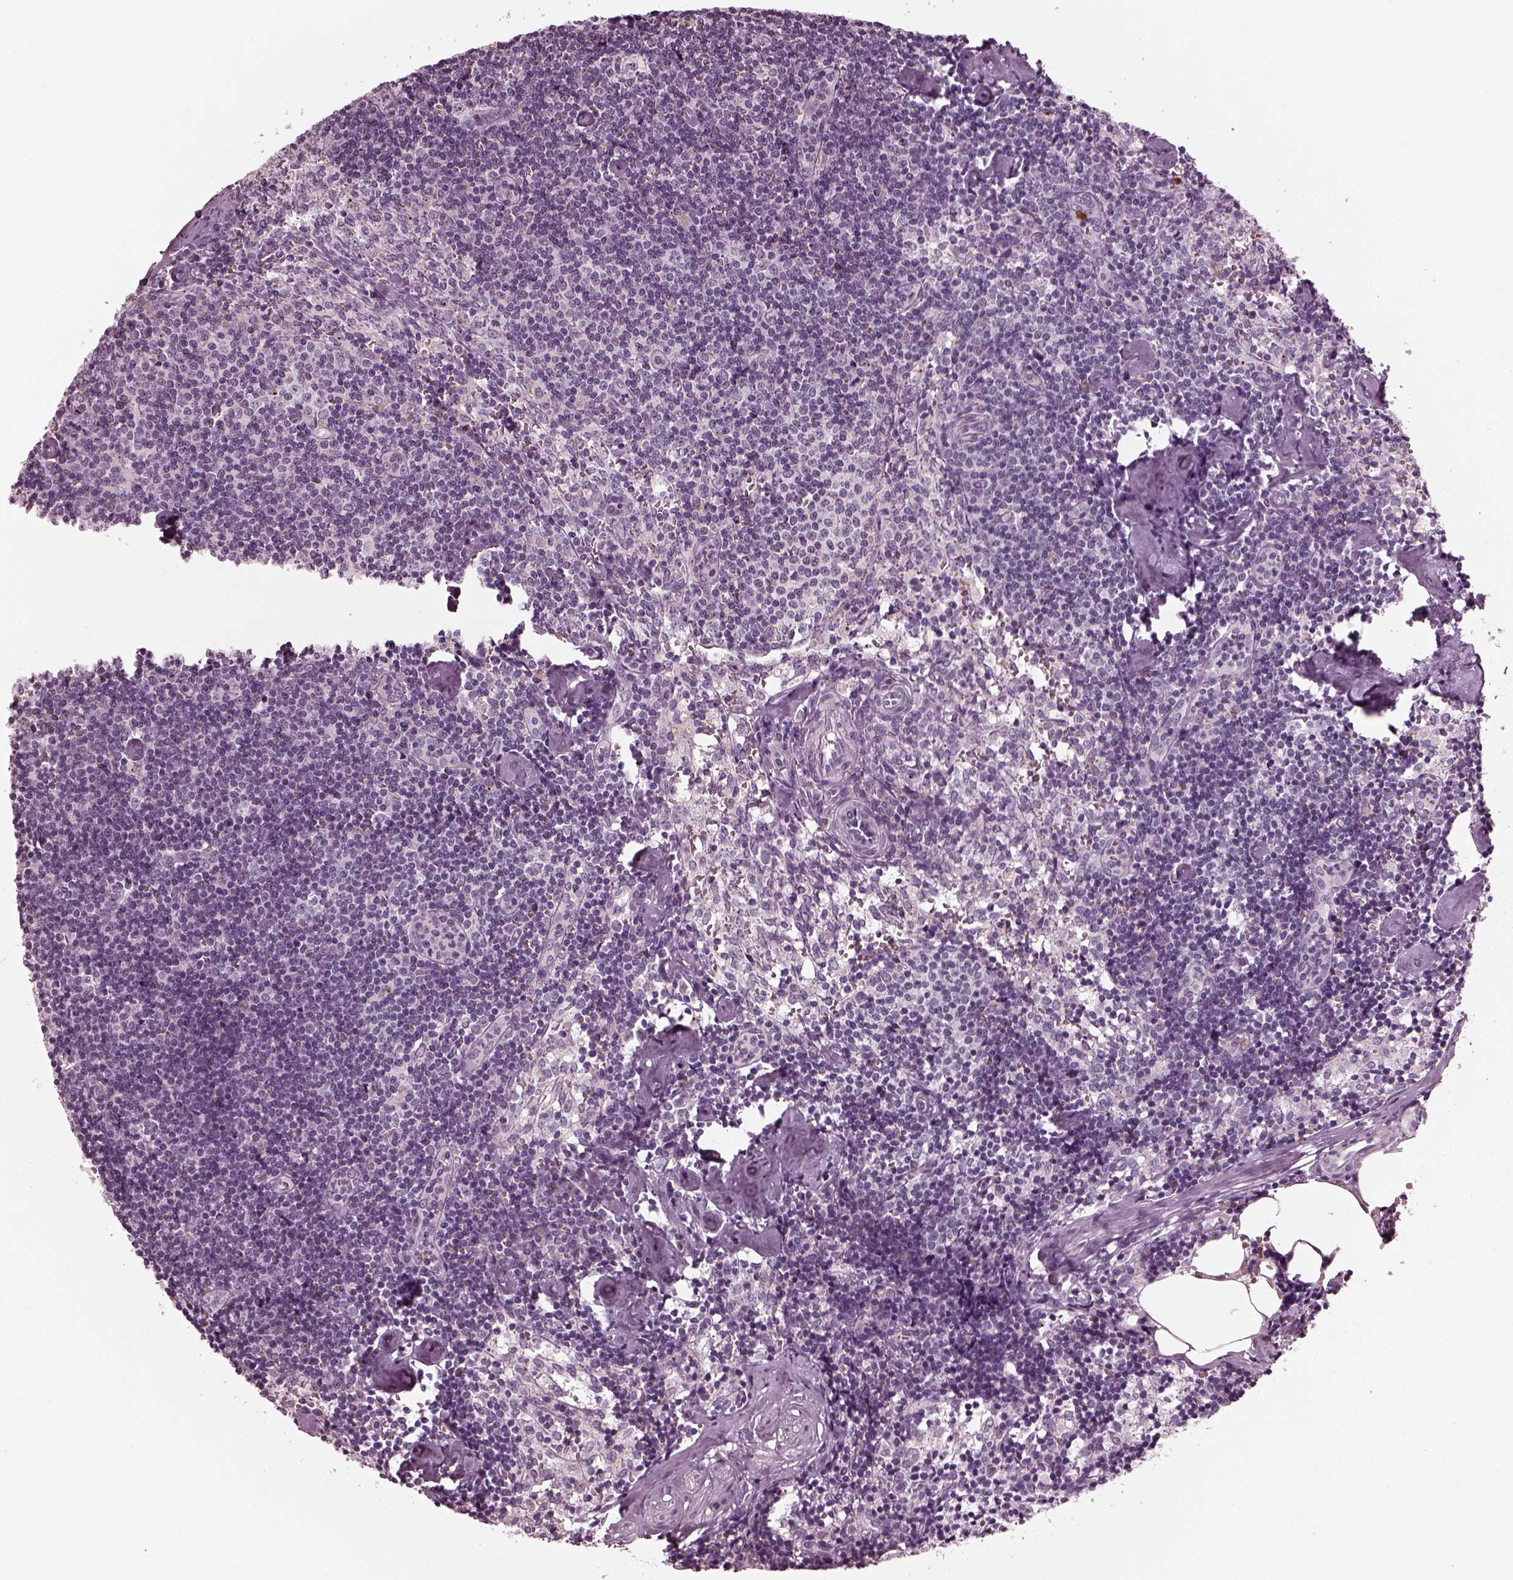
{"staining": {"intensity": "negative", "quantity": "none", "location": "none"}, "tissue": "lymph node", "cell_type": "Germinal center cells", "image_type": "normal", "snomed": [{"axis": "morphology", "description": "Normal tissue, NOS"}, {"axis": "topography", "description": "Lymph node"}], "caption": "This is an immunohistochemistry histopathology image of normal human lymph node. There is no expression in germinal center cells.", "gene": "SLAMF8", "patient": {"sex": "female", "age": 50}}